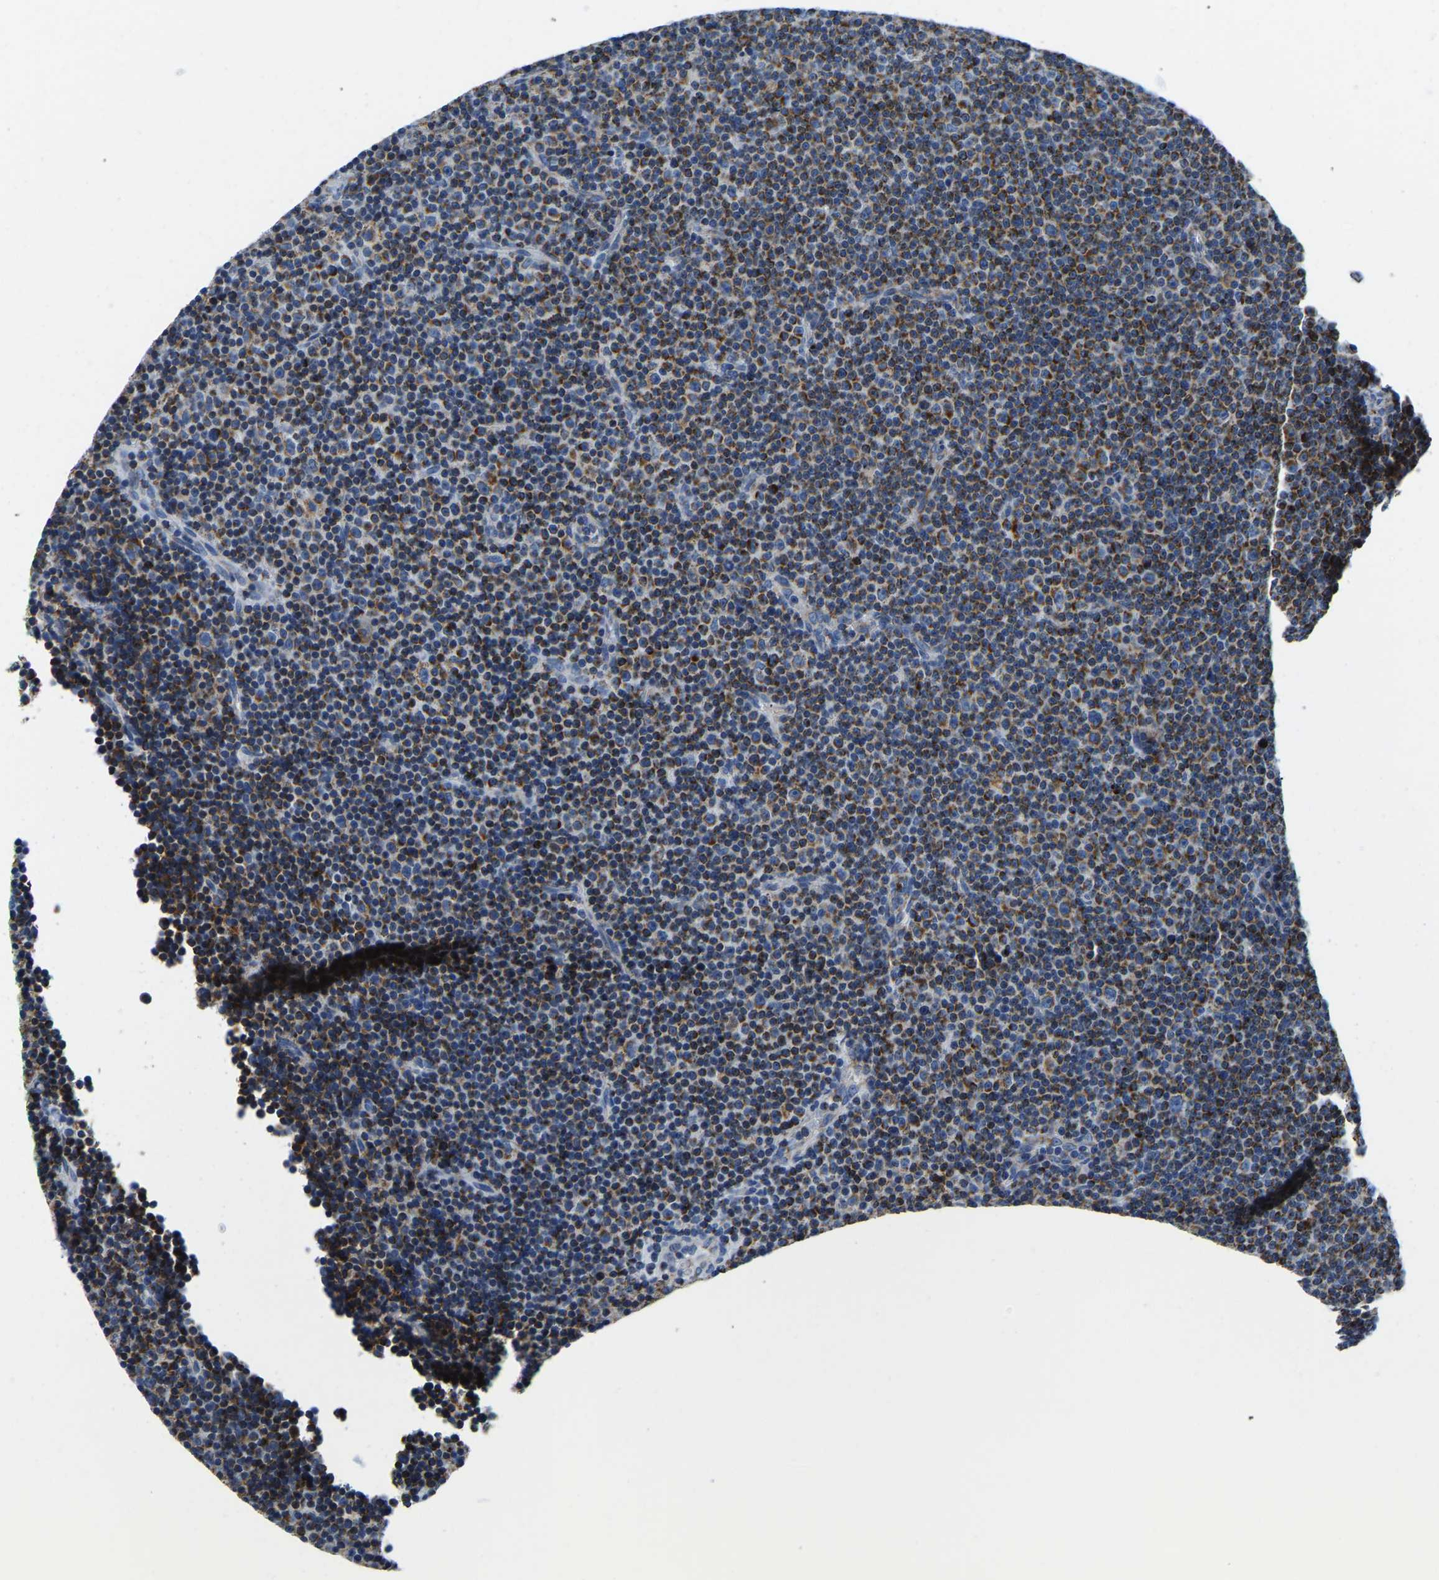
{"staining": {"intensity": "strong", "quantity": "25%-75%", "location": "cytoplasmic/membranous"}, "tissue": "lymphoma", "cell_type": "Tumor cells", "image_type": "cancer", "snomed": [{"axis": "morphology", "description": "Malignant lymphoma, non-Hodgkin's type, Low grade"}, {"axis": "topography", "description": "Lymph node"}], "caption": "This is a micrograph of IHC staining of lymphoma, which shows strong staining in the cytoplasmic/membranous of tumor cells.", "gene": "SFXN1", "patient": {"sex": "female", "age": 67}}